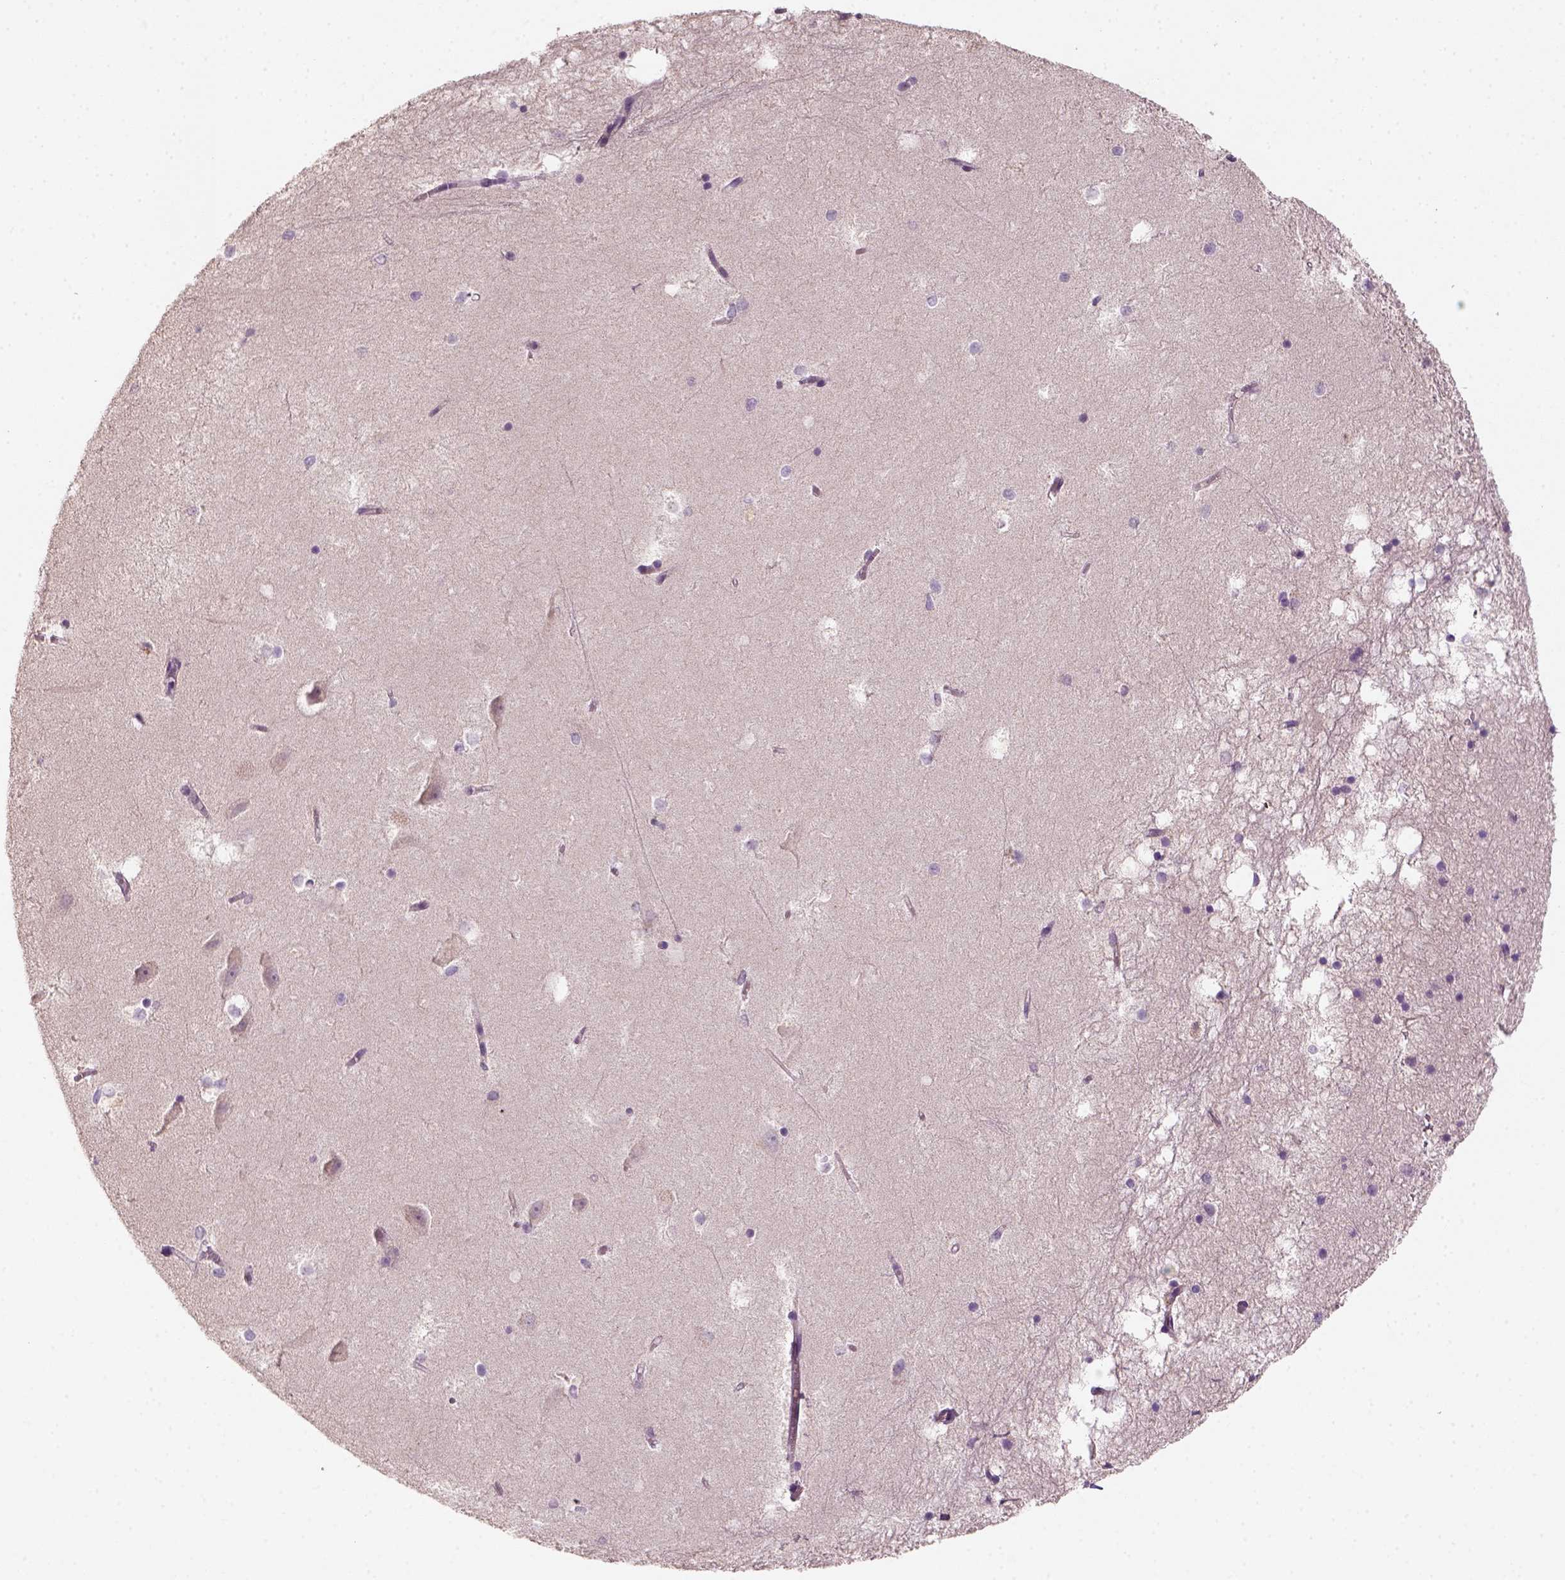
{"staining": {"intensity": "negative", "quantity": "none", "location": "none"}, "tissue": "hippocampus", "cell_type": "Glial cells", "image_type": "normal", "snomed": [{"axis": "morphology", "description": "Normal tissue, NOS"}, {"axis": "topography", "description": "Hippocampus"}], "caption": "IHC of normal hippocampus exhibits no staining in glial cells. (Brightfield microscopy of DAB IHC at high magnification).", "gene": "AQP9", "patient": {"sex": "male", "age": 58}}